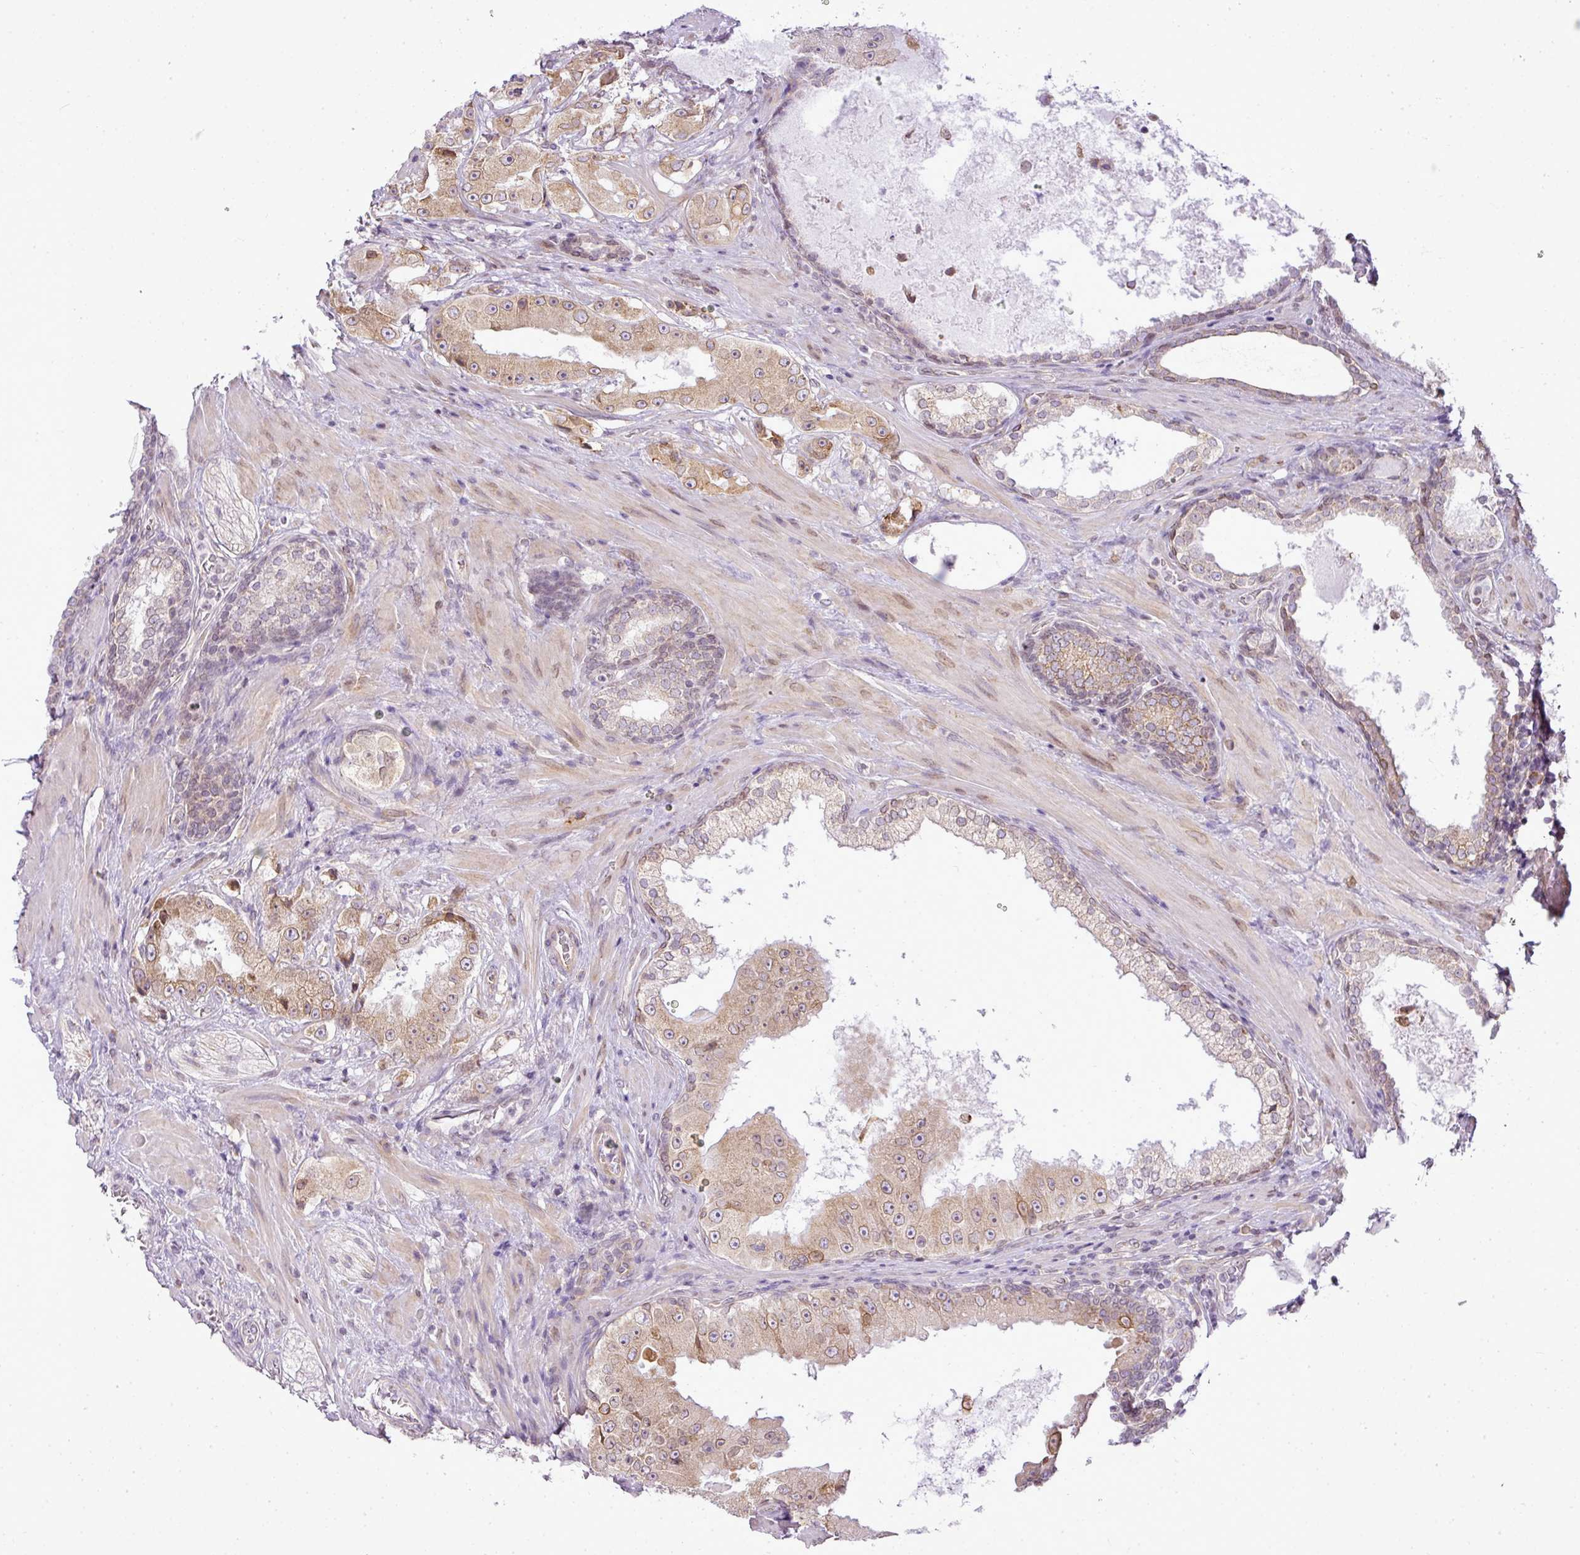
{"staining": {"intensity": "weak", "quantity": "25%-75%", "location": "cytoplasmic/membranous,nuclear"}, "tissue": "prostate cancer", "cell_type": "Tumor cells", "image_type": "cancer", "snomed": [{"axis": "morphology", "description": "Adenocarcinoma, High grade"}, {"axis": "topography", "description": "Prostate"}], "caption": "Protein staining of prostate cancer (adenocarcinoma (high-grade)) tissue demonstrates weak cytoplasmic/membranous and nuclear positivity in about 25%-75% of tumor cells. (DAB = brown stain, brightfield microscopy at high magnification).", "gene": "COX18", "patient": {"sex": "male", "age": 73}}